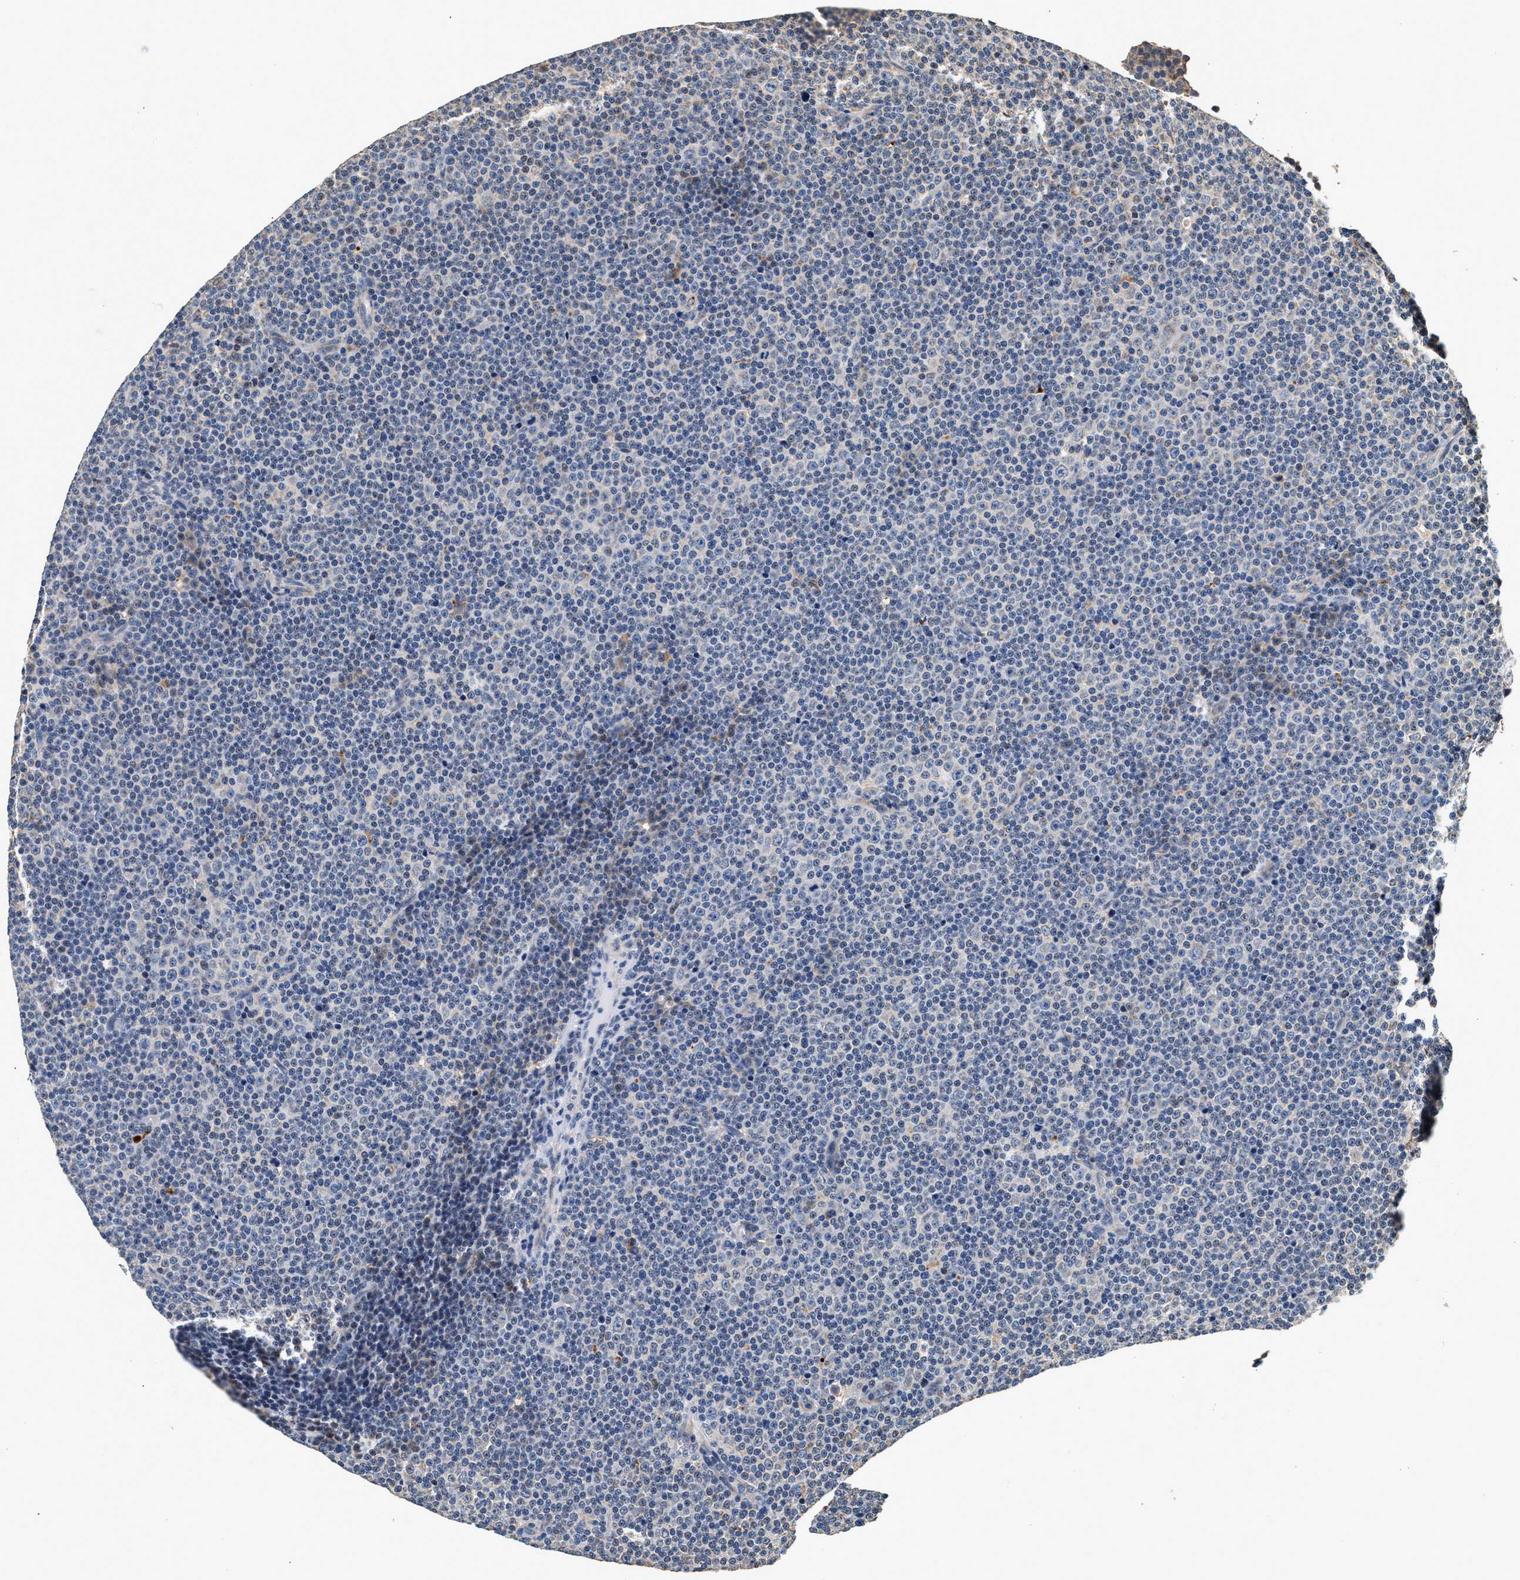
{"staining": {"intensity": "negative", "quantity": "none", "location": "none"}, "tissue": "lymphoma", "cell_type": "Tumor cells", "image_type": "cancer", "snomed": [{"axis": "morphology", "description": "Malignant lymphoma, non-Hodgkin's type, Low grade"}, {"axis": "topography", "description": "Lymph node"}], "caption": "Protein analysis of lymphoma exhibits no significant staining in tumor cells.", "gene": "PTGR3", "patient": {"sex": "female", "age": 67}}